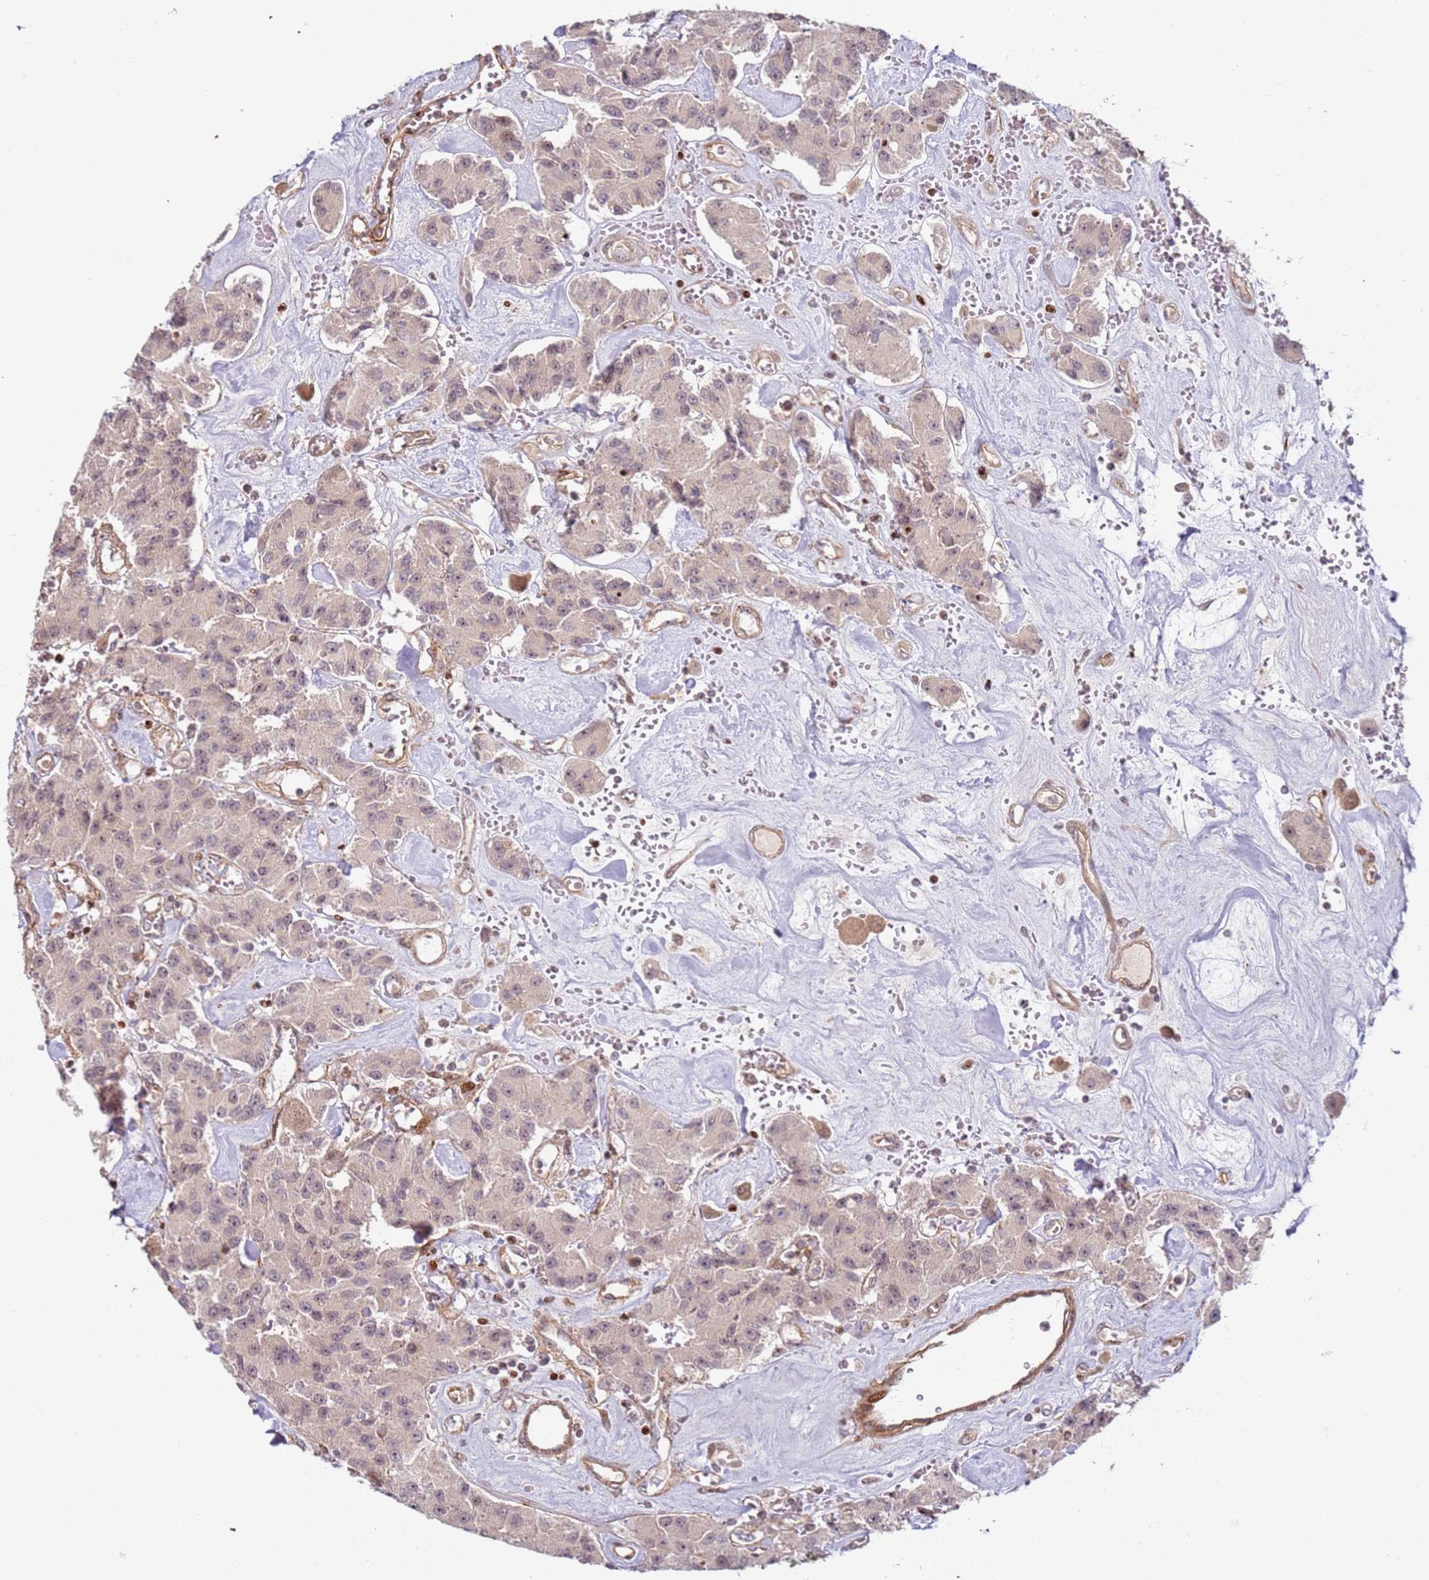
{"staining": {"intensity": "weak", "quantity": "<25%", "location": "nuclear"}, "tissue": "carcinoid", "cell_type": "Tumor cells", "image_type": "cancer", "snomed": [{"axis": "morphology", "description": "Carcinoid, malignant, NOS"}, {"axis": "topography", "description": "Pancreas"}], "caption": "Tumor cells show no significant protein positivity in carcinoid. The staining was performed using DAB to visualize the protein expression in brown, while the nuclei were stained in blue with hematoxylin (Magnification: 20x).", "gene": "TMEM233", "patient": {"sex": "male", "age": 41}}